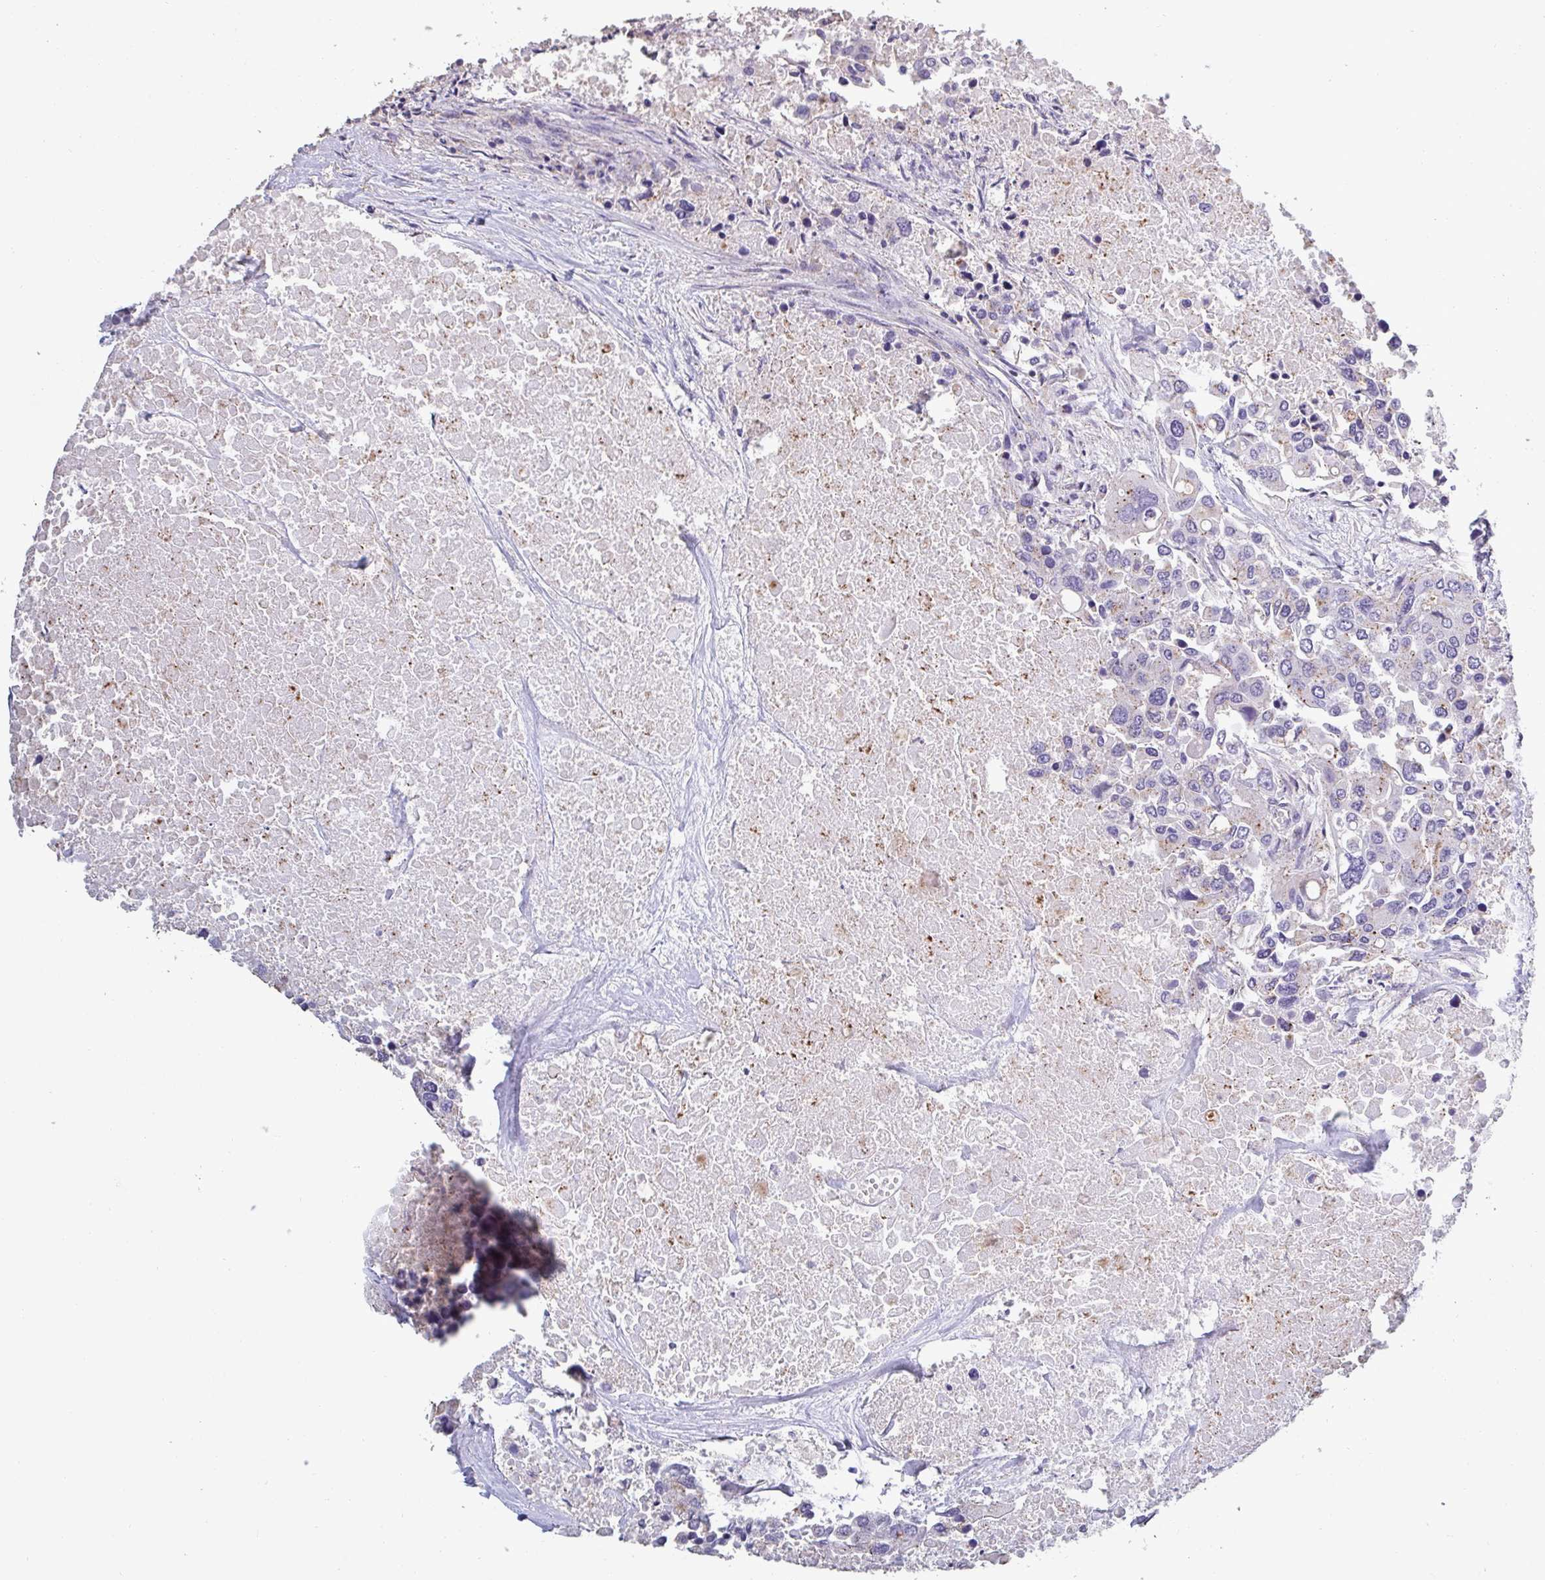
{"staining": {"intensity": "weak", "quantity": "25%-75%", "location": "cytoplasmic/membranous"}, "tissue": "colorectal cancer", "cell_type": "Tumor cells", "image_type": "cancer", "snomed": [{"axis": "morphology", "description": "Adenocarcinoma, NOS"}, {"axis": "topography", "description": "Colon"}], "caption": "An image of human colorectal cancer (adenocarcinoma) stained for a protein exhibits weak cytoplasmic/membranous brown staining in tumor cells. (Brightfield microscopy of DAB IHC at high magnification).", "gene": "CHMP5", "patient": {"sex": "male", "age": 77}}